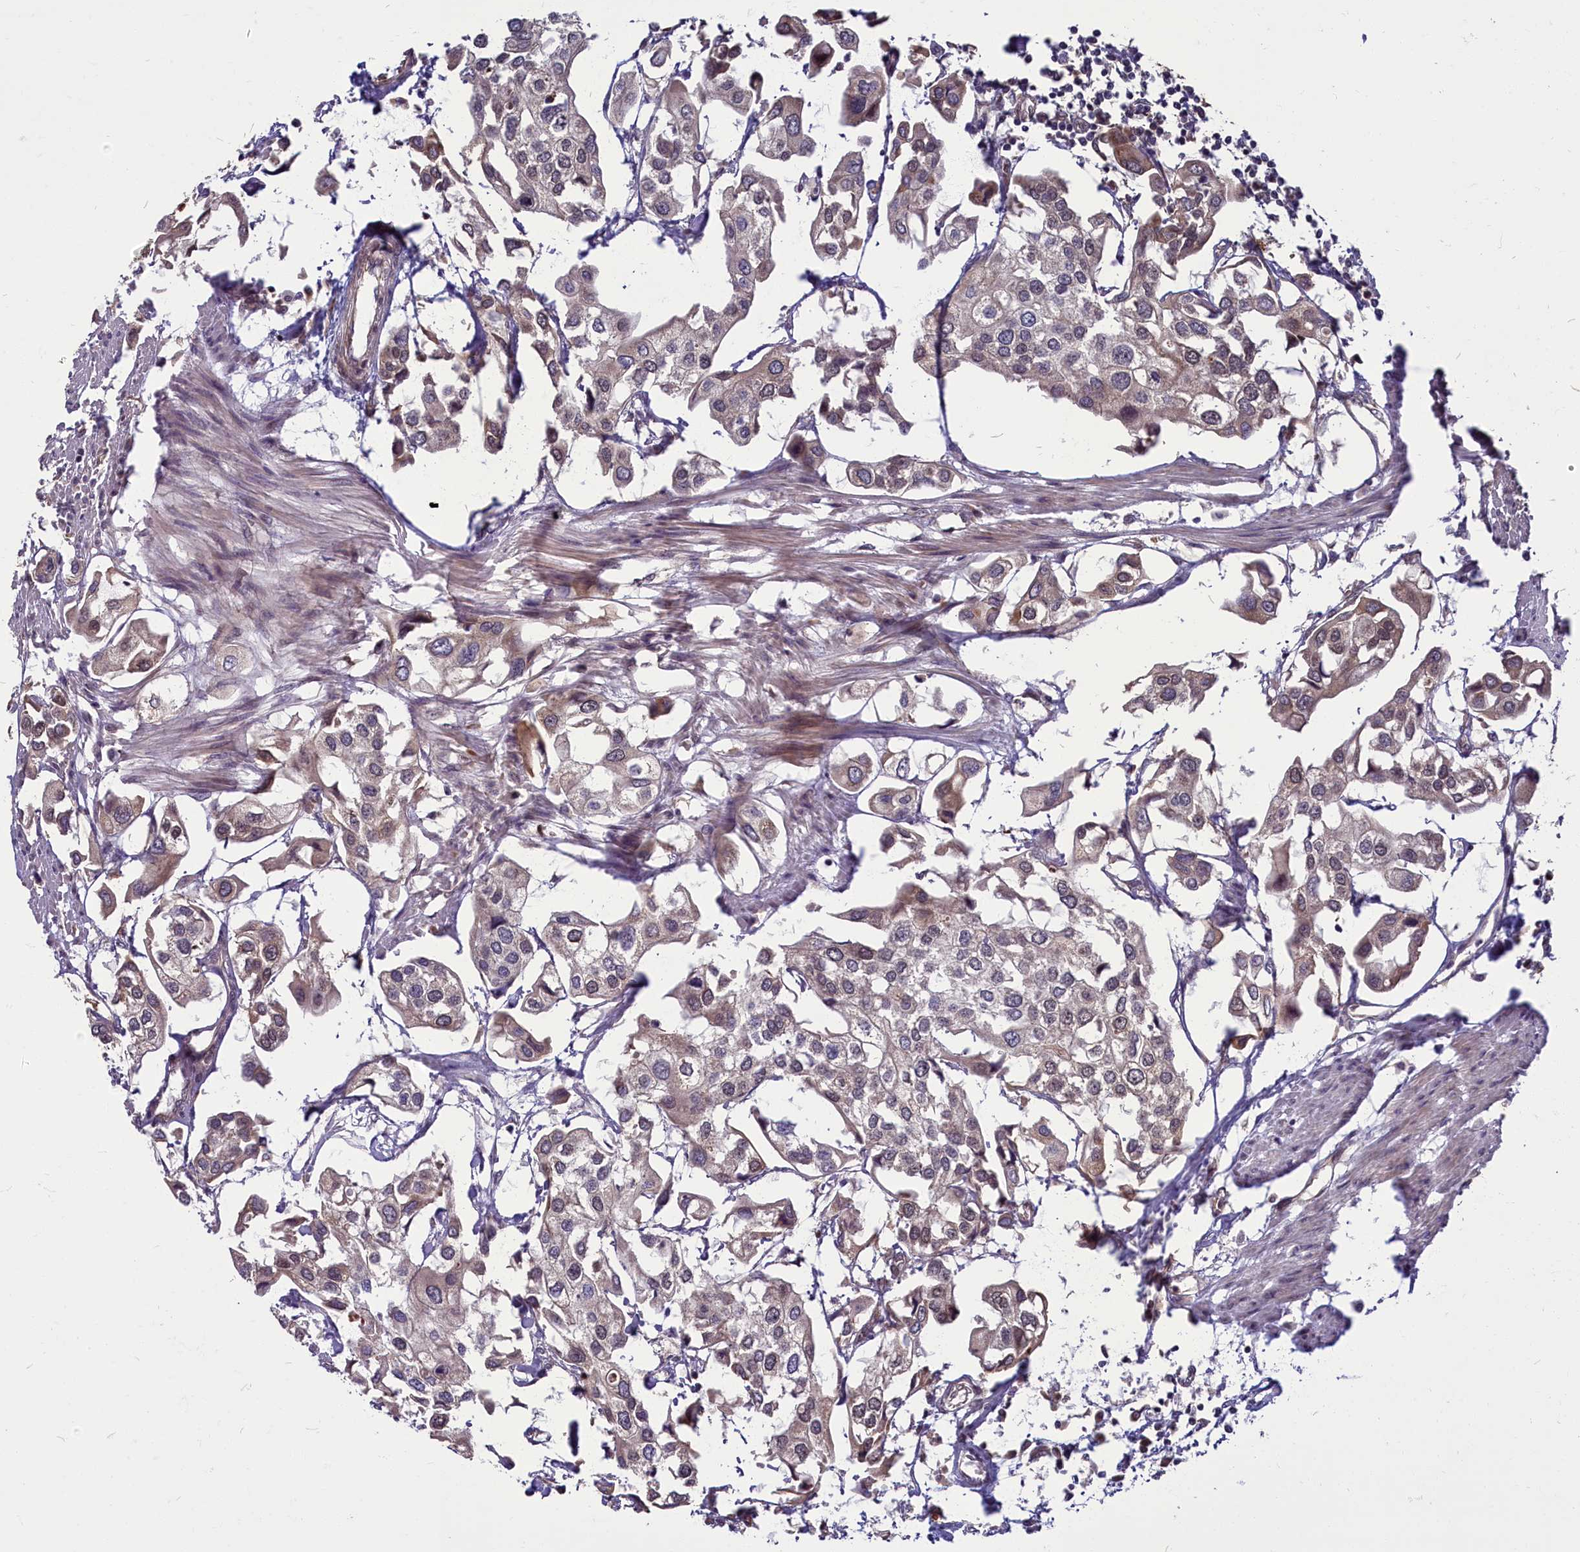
{"staining": {"intensity": "weak", "quantity": "25%-75%", "location": "cytoplasmic/membranous"}, "tissue": "urothelial cancer", "cell_type": "Tumor cells", "image_type": "cancer", "snomed": [{"axis": "morphology", "description": "Urothelial carcinoma, High grade"}, {"axis": "topography", "description": "Urinary bladder"}], "caption": "High-grade urothelial carcinoma stained for a protein displays weak cytoplasmic/membranous positivity in tumor cells.", "gene": "MYCBP", "patient": {"sex": "male", "age": 64}}